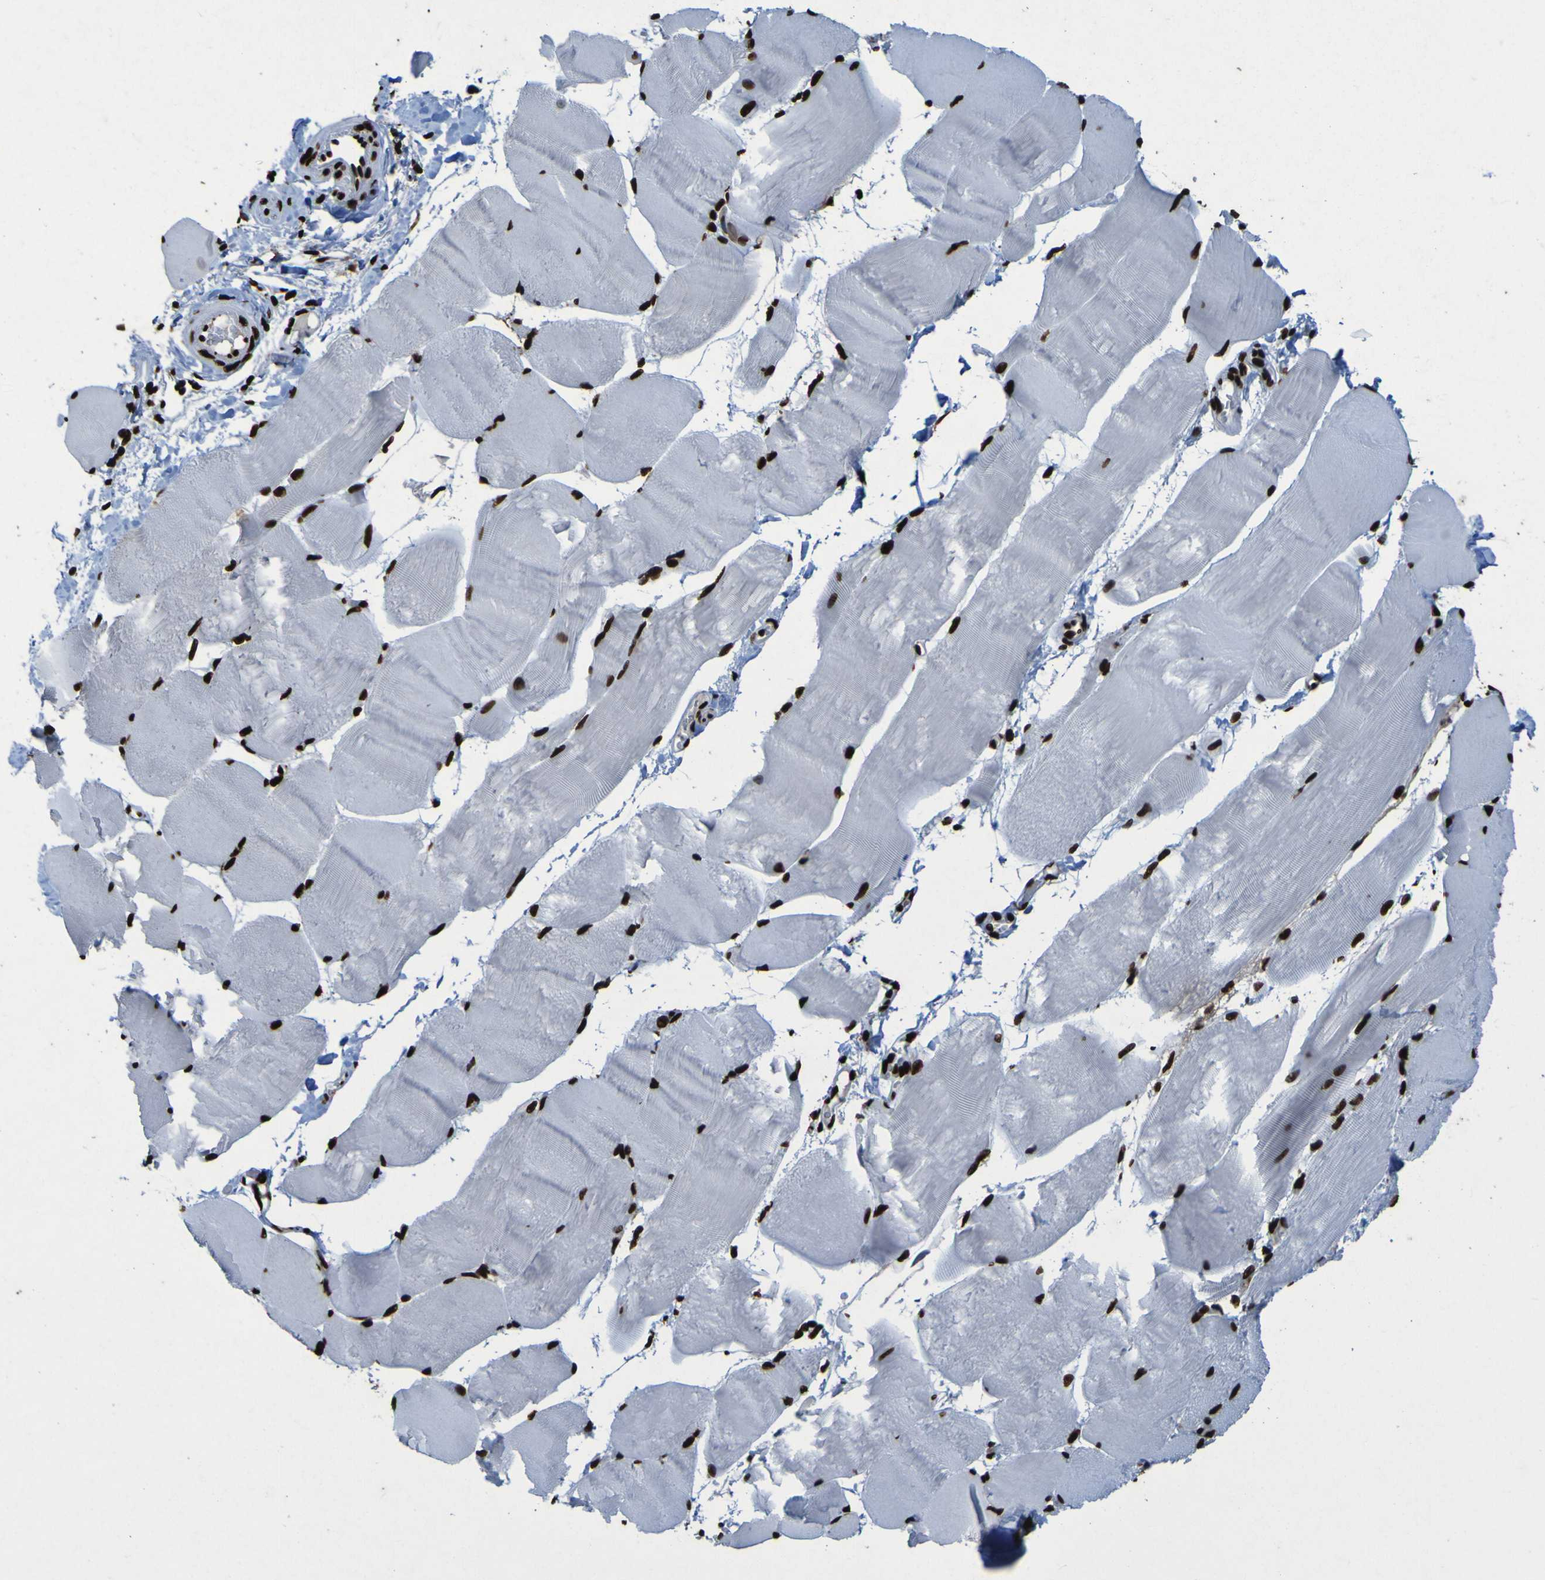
{"staining": {"intensity": "strong", "quantity": ">75%", "location": "nuclear"}, "tissue": "skeletal muscle", "cell_type": "Myocytes", "image_type": "normal", "snomed": [{"axis": "morphology", "description": "Normal tissue, NOS"}, {"axis": "morphology", "description": "Squamous cell carcinoma, NOS"}, {"axis": "topography", "description": "Skeletal muscle"}], "caption": "The histopathology image reveals immunohistochemical staining of unremarkable skeletal muscle. There is strong nuclear expression is present in about >75% of myocytes.", "gene": "NPM1", "patient": {"sex": "male", "age": 51}}